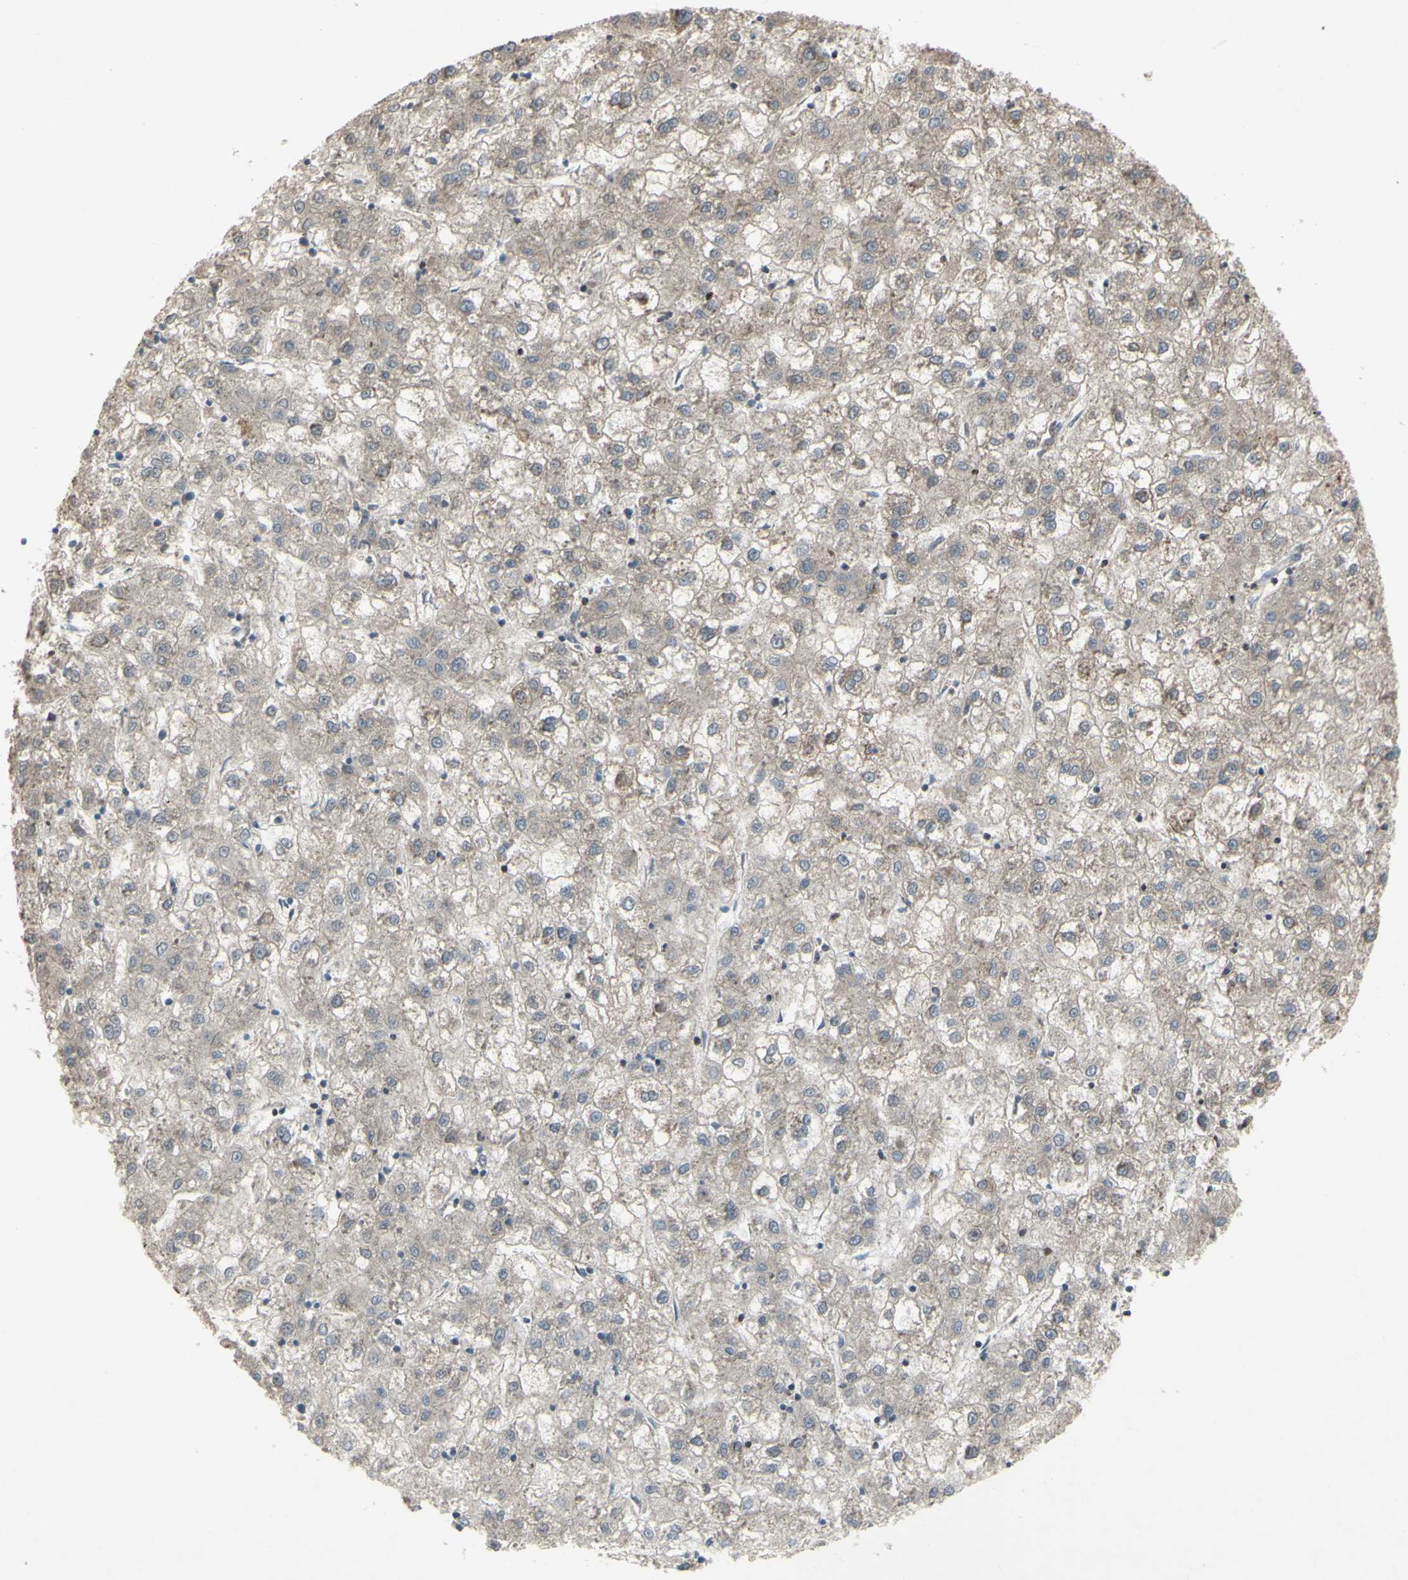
{"staining": {"intensity": "weak", "quantity": ">75%", "location": "cytoplasmic/membranous"}, "tissue": "liver cancer", "cell_type": "Tumor cells", "image_type": "cancer", "snomed": [{"axis": "morphology", "description": "Carcinoma, Hepatocellular, NOS"}, {"axis": "topography", "description": "Liver"}], "caption": "A histopathology image showing weak cytoplasmic/membranous staining in approximately >75% of tumor cells in liver cancer, as visualized by brown immunohistochemical staining.", "gene": "SHC1", "patient": {"sex": "male", "age": 72}}